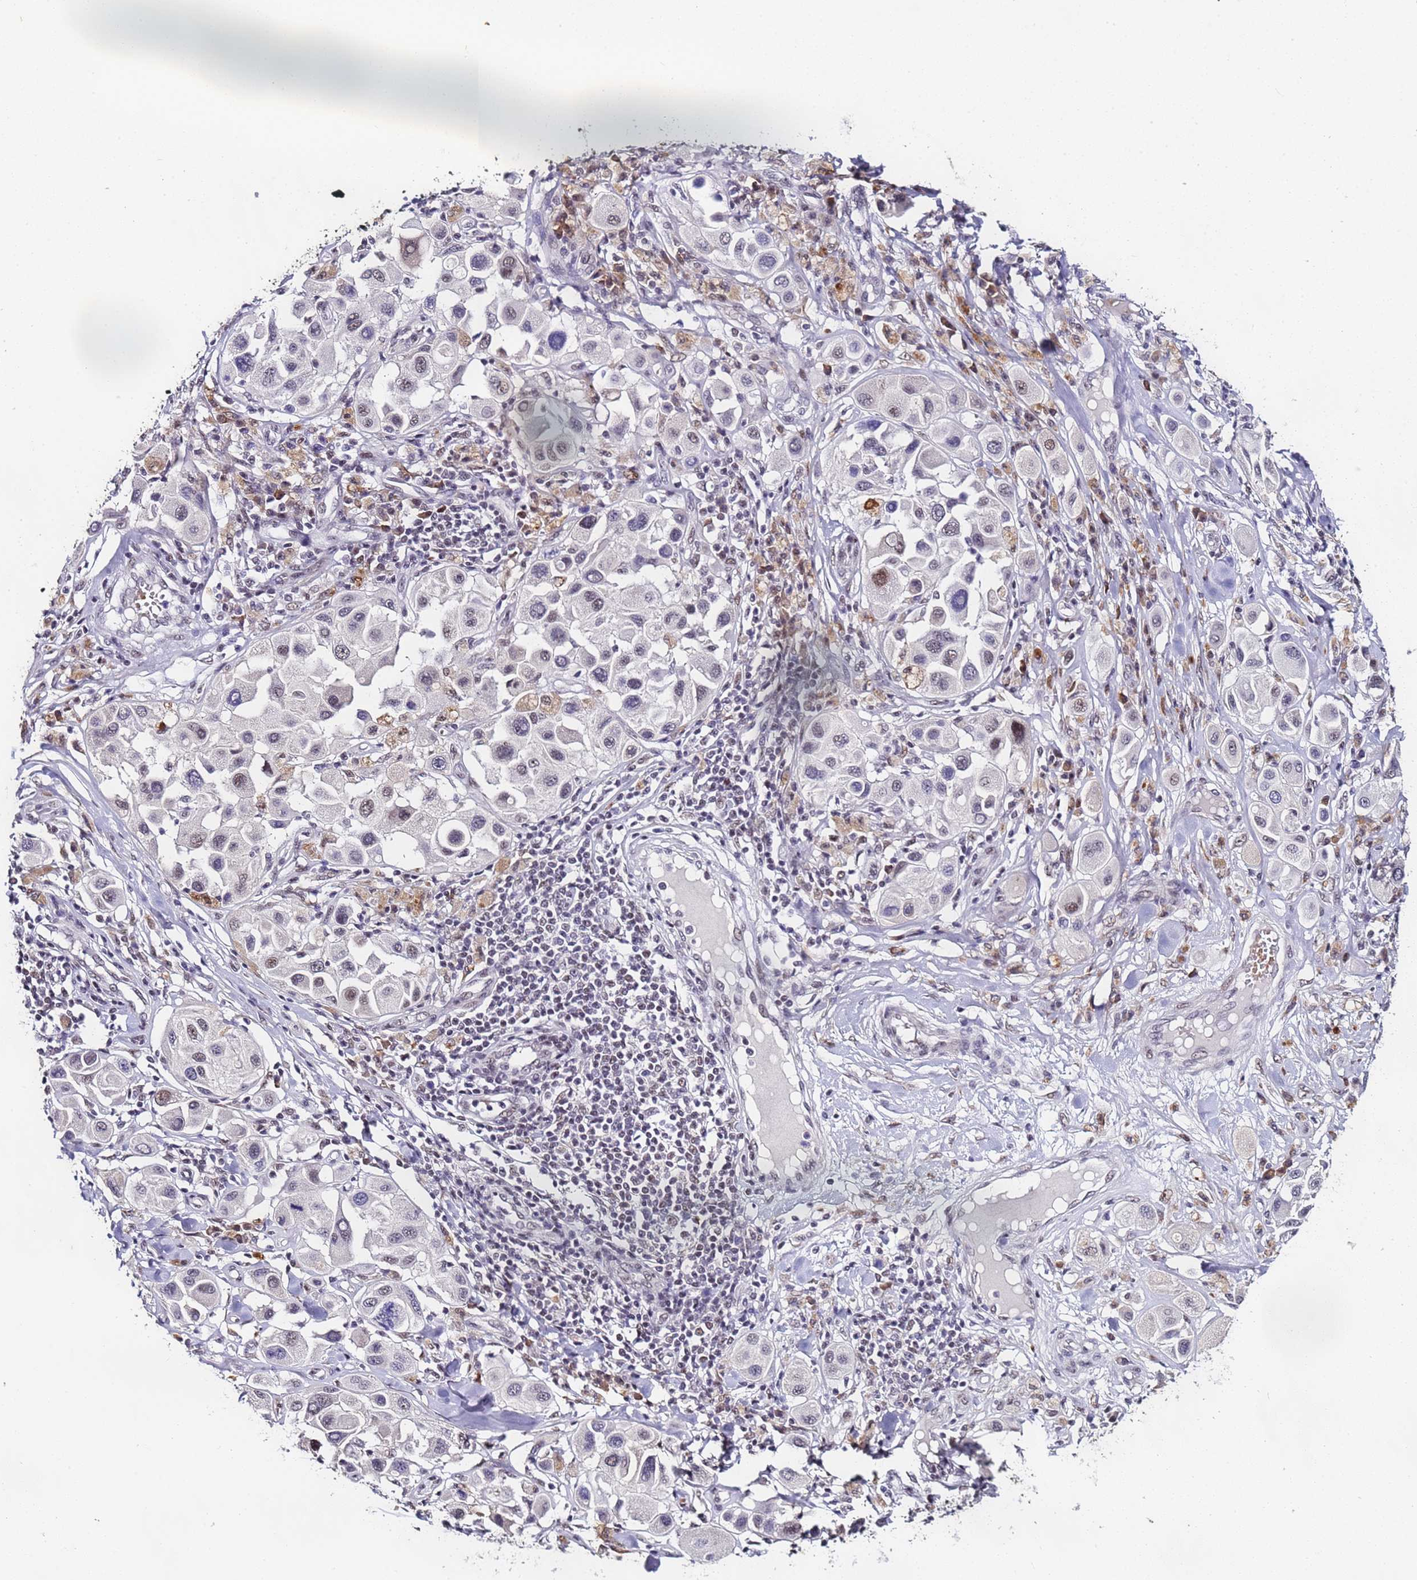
{"staining": {"intensity": "negative", "quantity": "none", "location": "none"}, "tissue": "melanoma", "cell_type": "Tumor cells", "image_type": "cancer", "snomed": [{"axis": "morphology", "description": "Malignant melanoma, Metastatic site"}, {"axis": "topography", "description": "Skin"}], "caption": "Tumor cells are negative for protein expression in human malignant melanoma (metastatic site).", "gene": "FNBP4", "patient": {"sex": "male", "age": 41}}